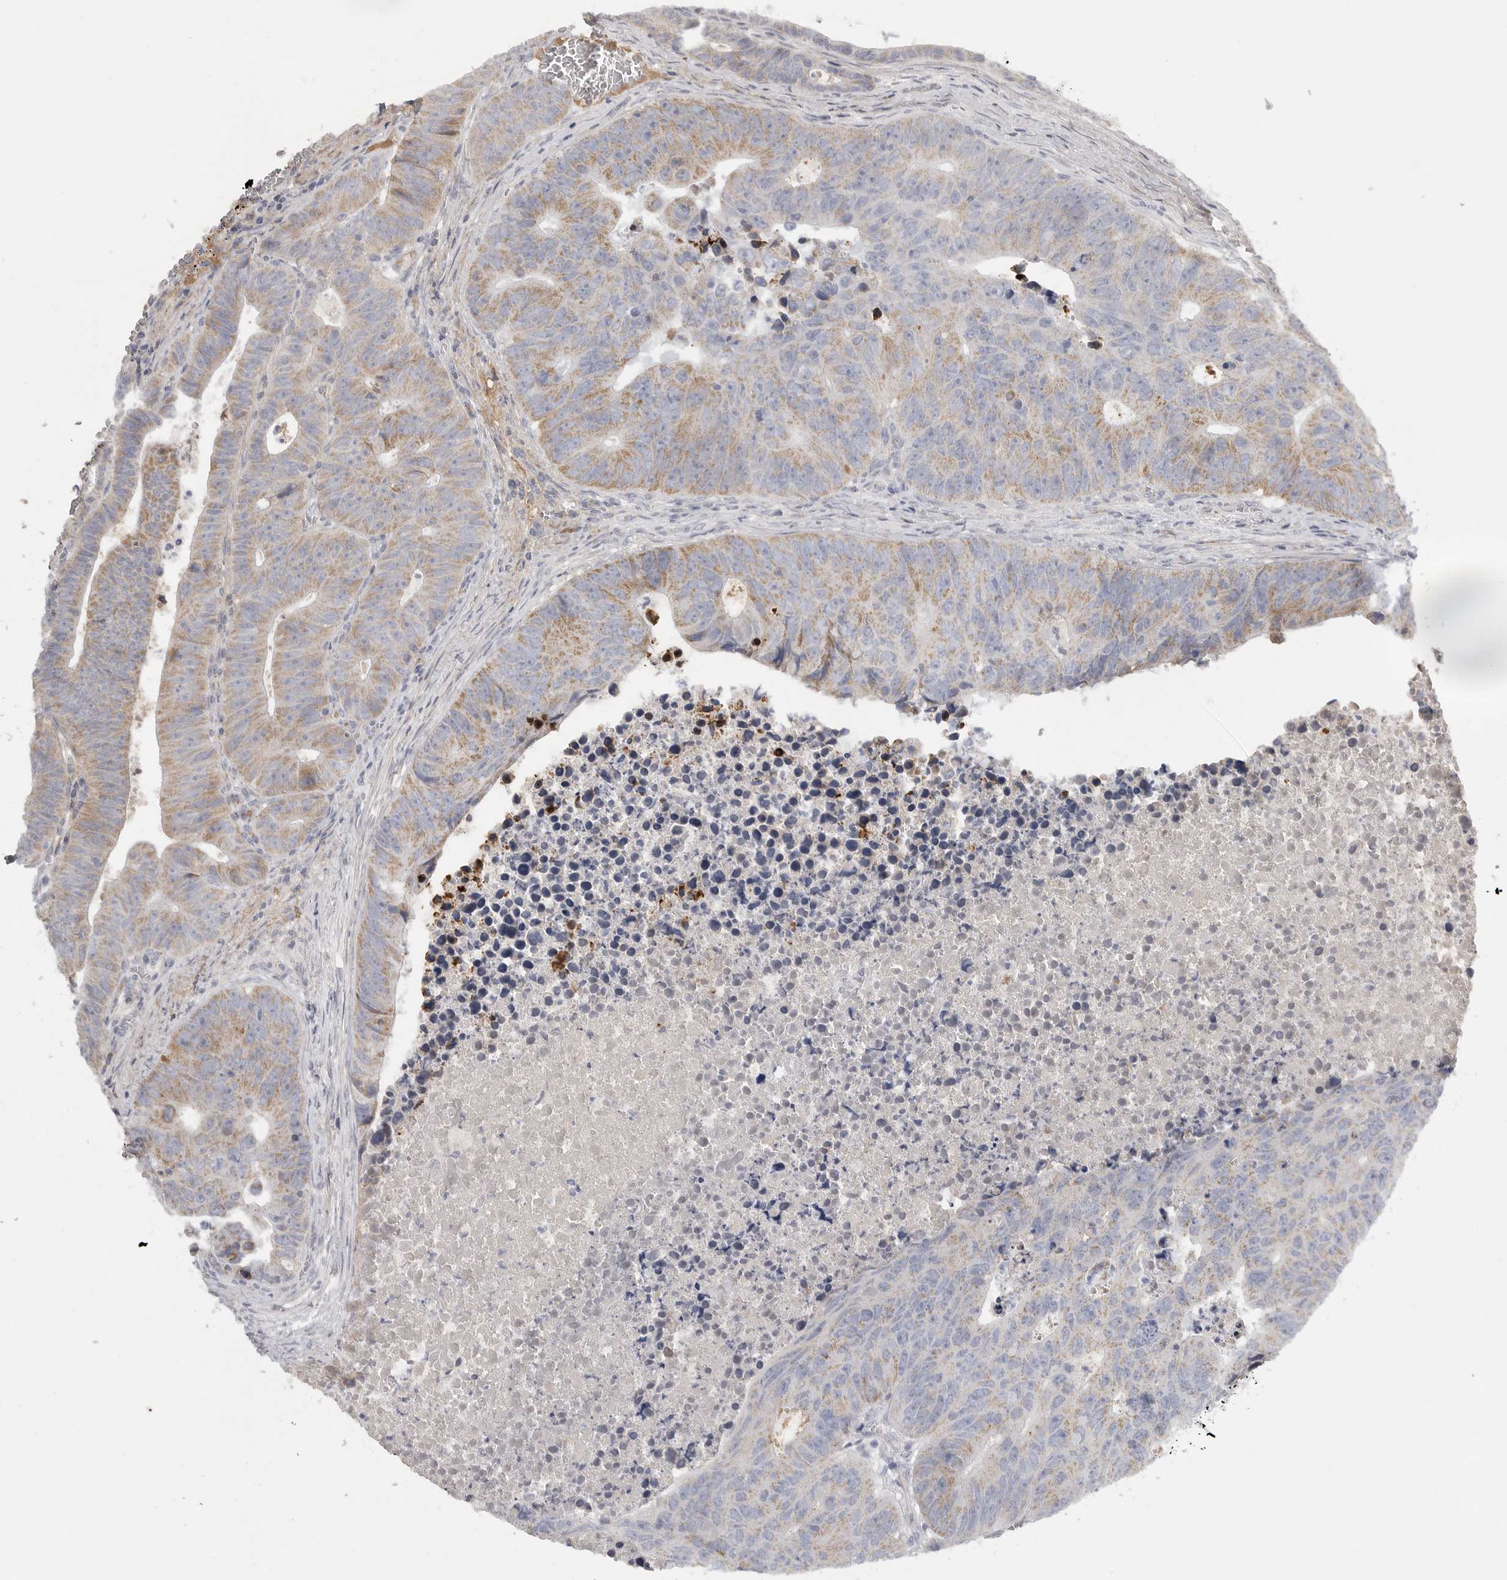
{"staining": {"intensity": "moderate", "quantity": ">75%", "location": "cytoplasmic/membranous"}, "tissue": "colorectal cancer", "cell_type": "Tumor cells", "image_type": "cancer", "snomed": [{"axis": "morphology", "description": "Adenocarcinoma, NOS"}, {"axis": "topography", "description": "Colon"}], "caption": "Approximately >75% of tumor cells in human colorectal cancer show moderate cytoplasmic/membranous protein expression as visualized by brown immunohistochemical staining.", "gene": "SDC3", "patient": {"sex": "male", "age": 87}}